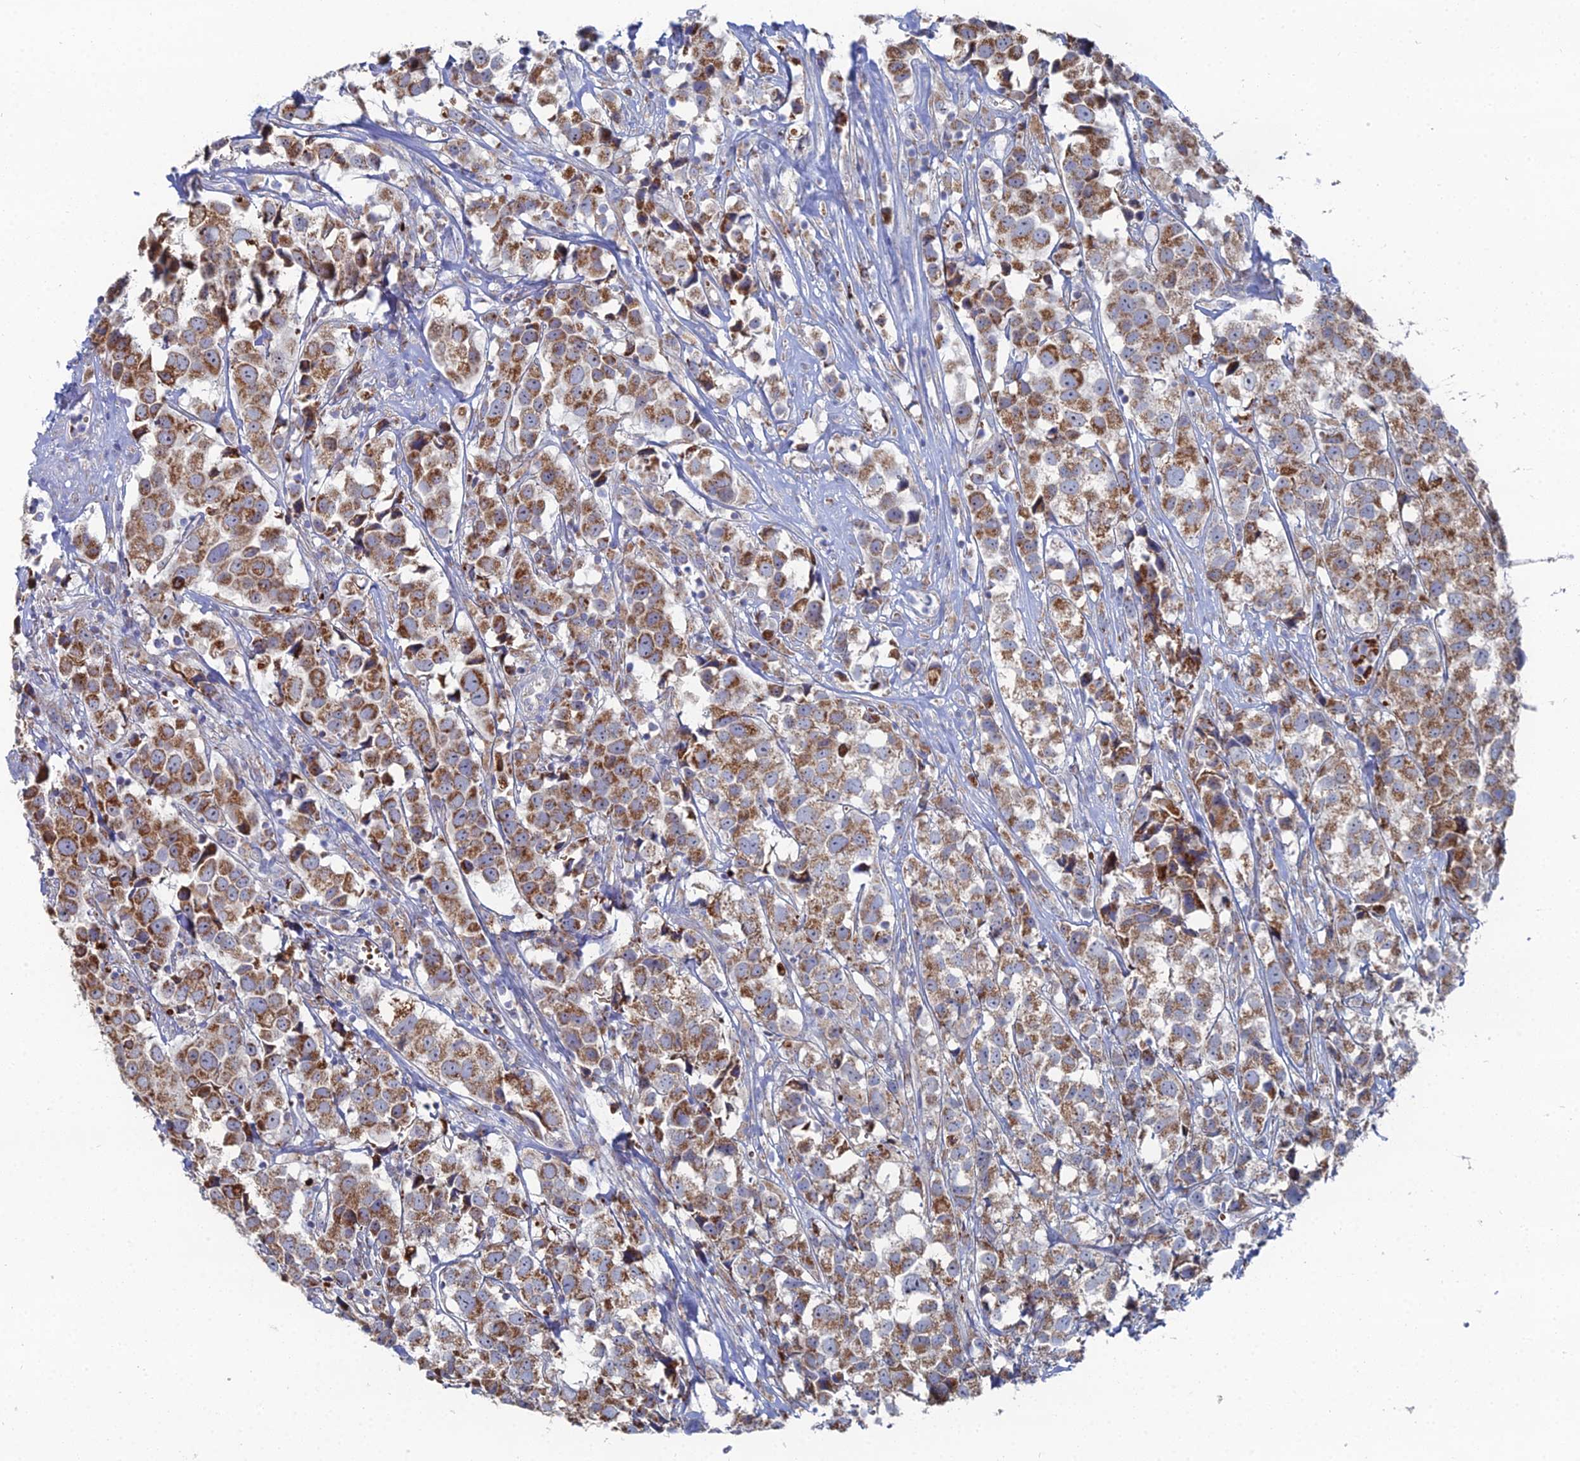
{"staining": {"intensity": "moderate", "quantity": ">75%", "location": "cytoplasmic/membranous"}, "tissue": "urothelial cancer", "cell_type": "Tumor cells", "image_type": "cancer", "snomed": [{"axis": "morphology", "description": "Urothelial carcinoma, High grade"}, {"axis": "topography", "description": "Urinary bladder"}], "caption": "The immunohistochemical stain highlights moderate cytoplasmic/membranous expression in tumor cells of urothelial carcinoma (high-grade) tissue. (DAB IHC with brightfield microscopy, high magnification).", "gene": "MPC1", "patient": {"sex": "female", "age": 75}}